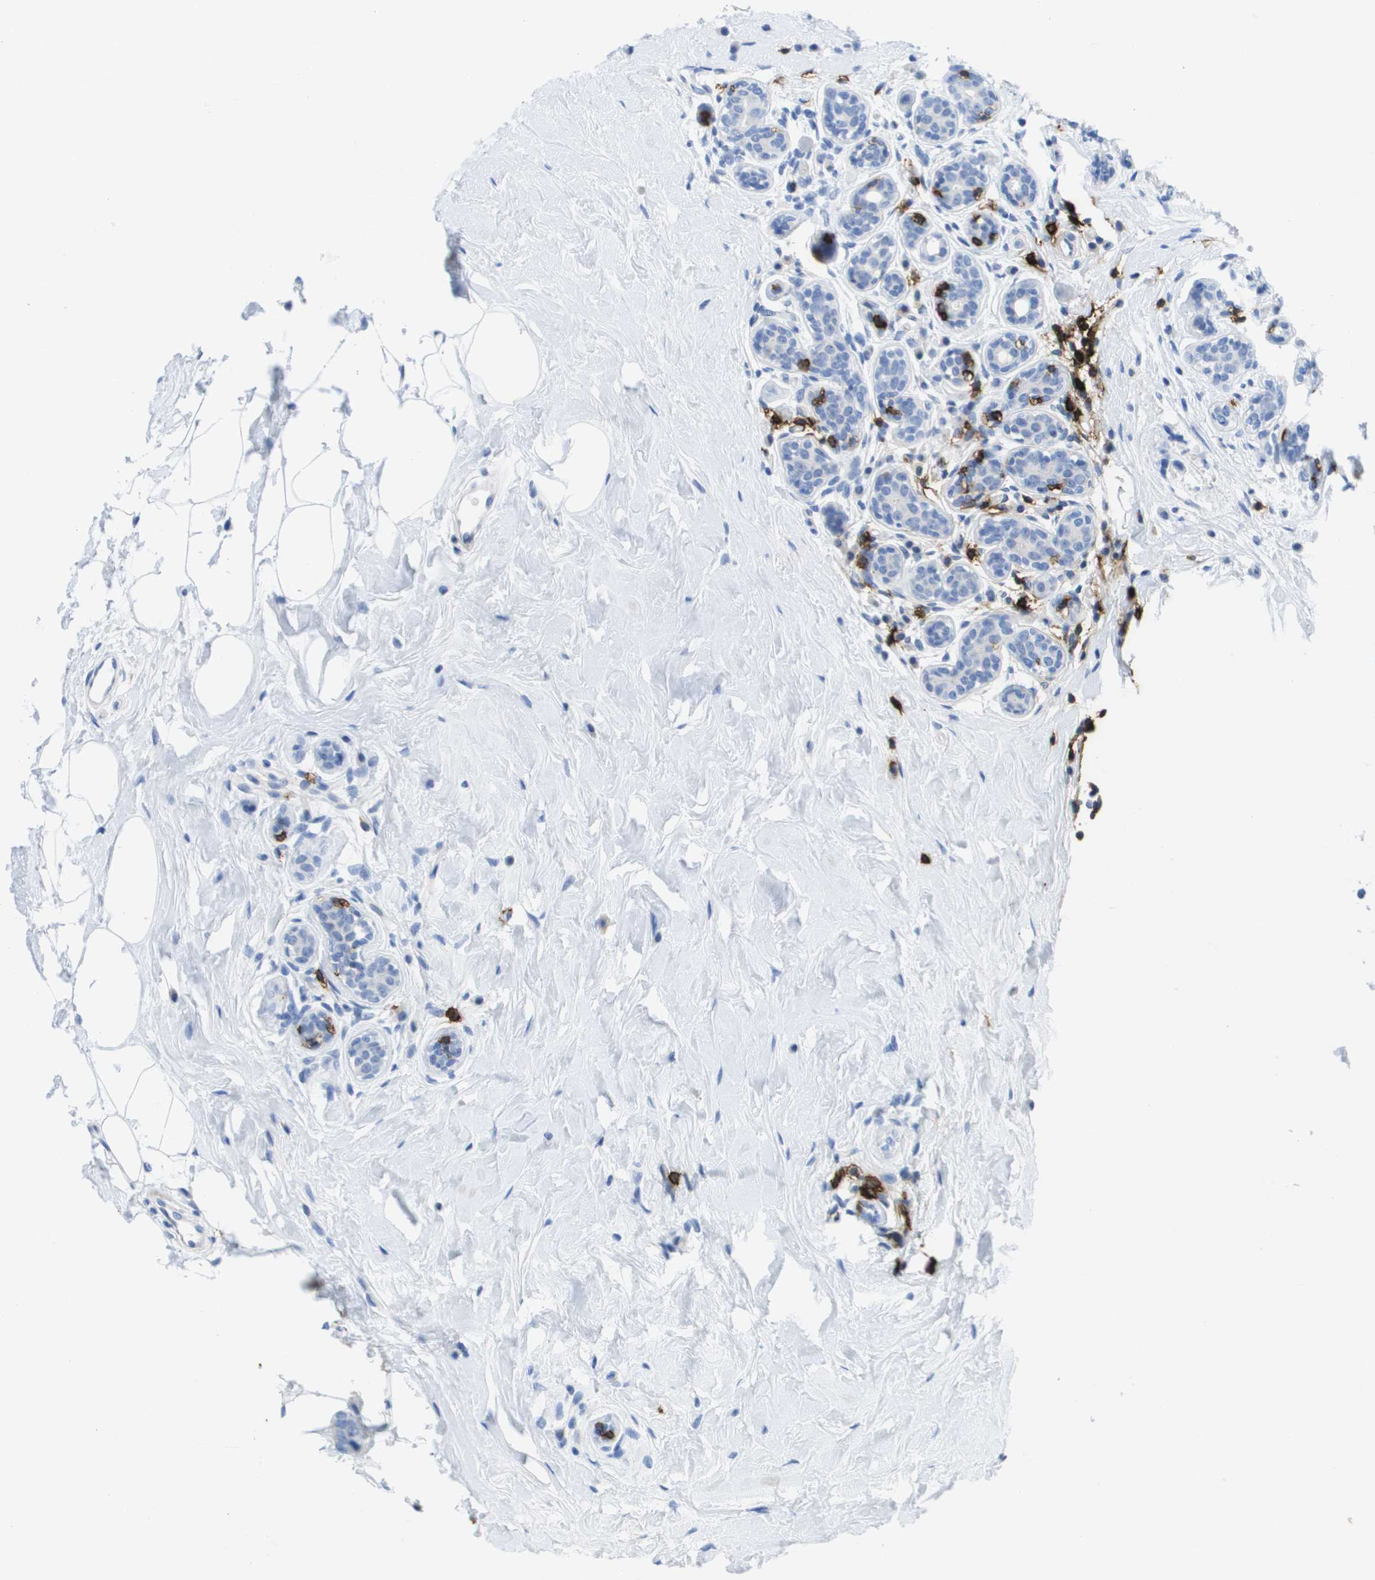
{"staining": {"intensity": "negative", "quantity": "none", "location": "none"}, "tissue": "breast cancer", "cell_type": "Tumor cells", "image_type": "cancer", "snomed": [{"axis": "morphology", "description": "Normal tissue, NOS"}, {"axis": "morphology", "description": "Duct carcinoma"}, {"axis": "topography", "description": "Breast"}], "caption": "Tumor cells show no significant protein positivity in breast cancer.", "gene": "MS4A1", "patient": {"sex": "female", "age": 39}}